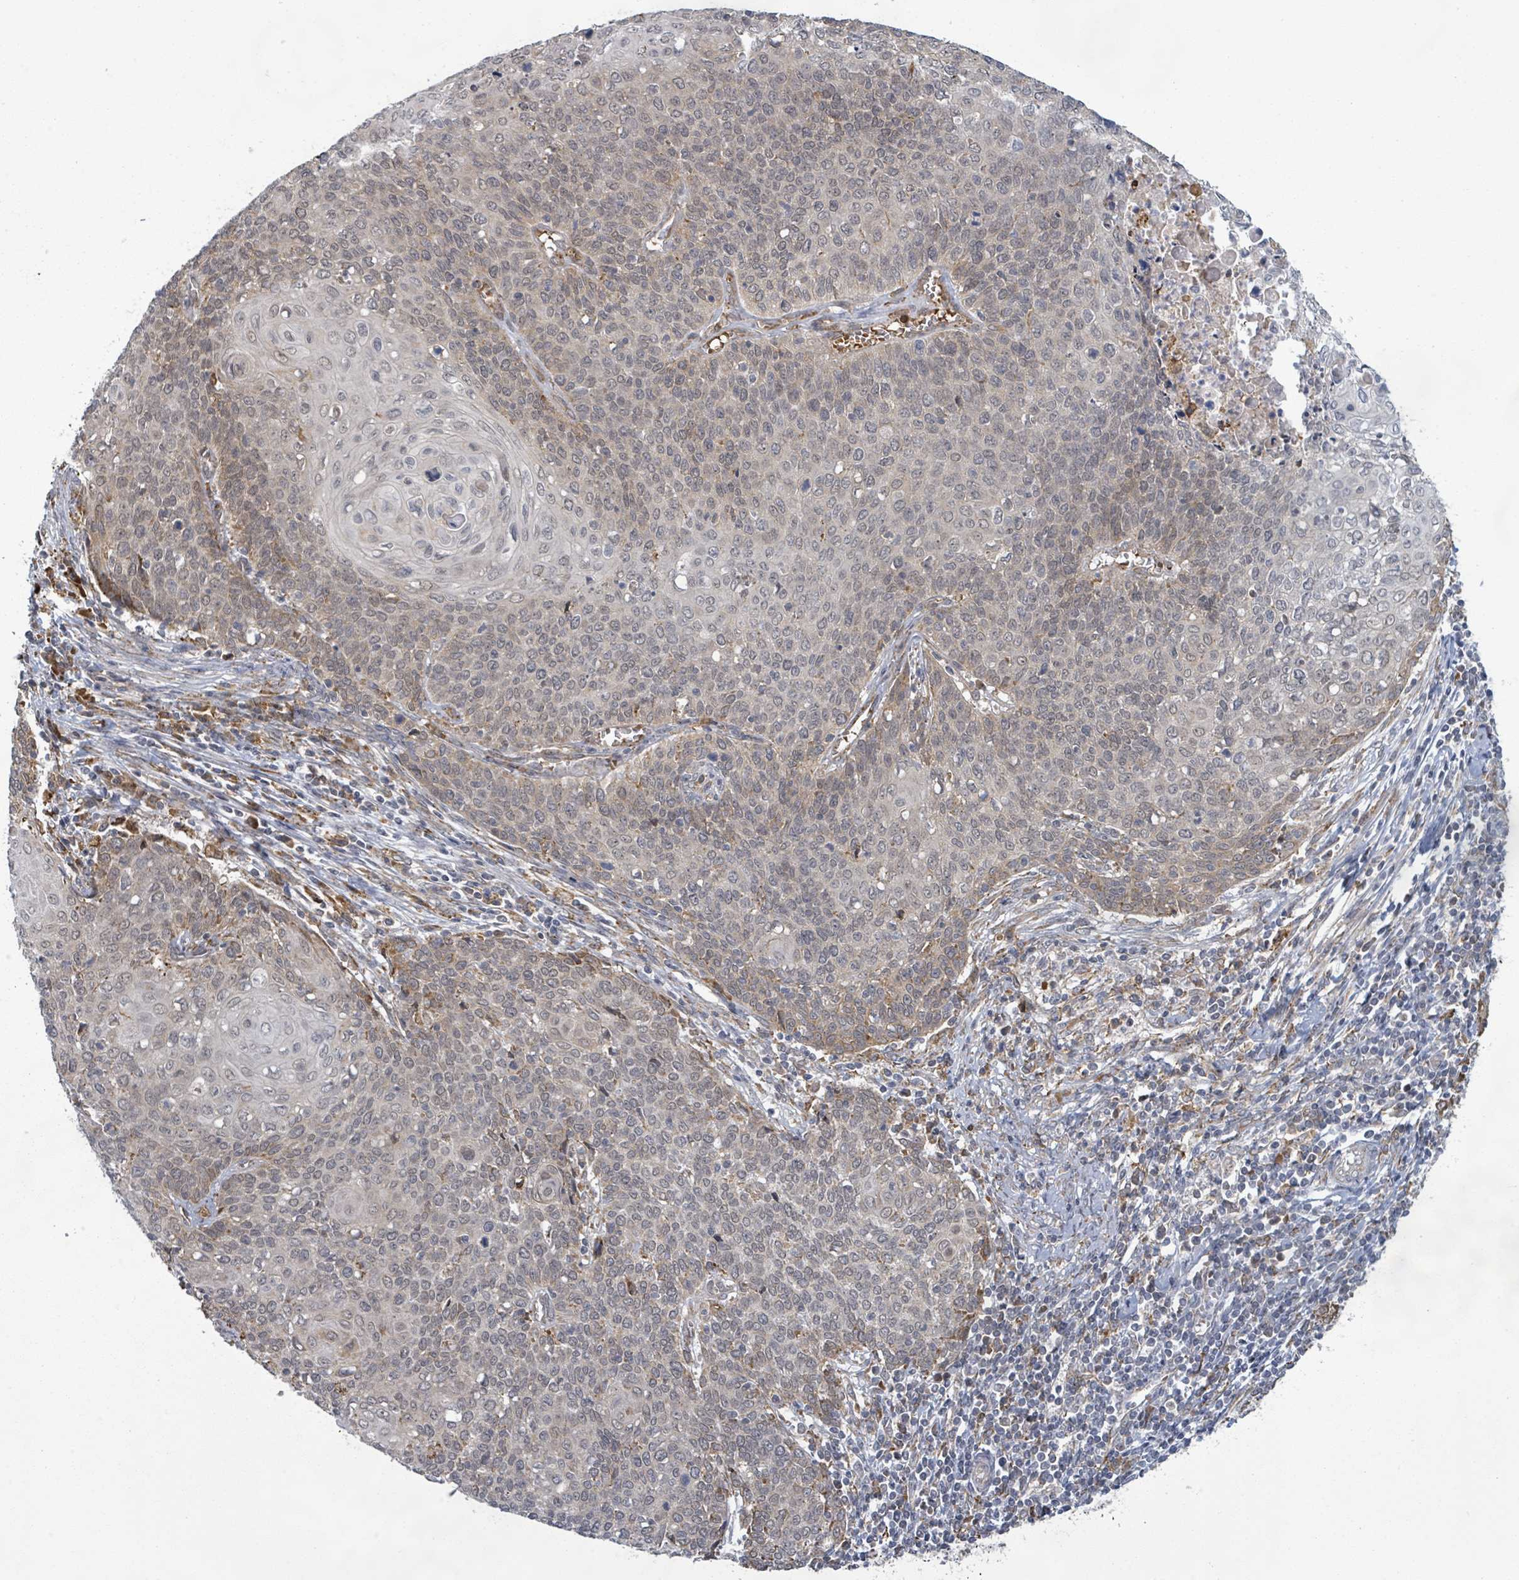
{"staining": {"intensity": "weak", "quantity": "25%-75%", "location": "nuclear"}, "tissue": "cervical cancer", "cell_type": "Tumor cells", "image_type": "cancer", "snomed": [{"axis": "morphology", "description": "Squamous cell carcinoma, NOS"}, {"axis": "topography", "description": "Cervix"}], "caption": "DAB (3,3'-diaminobenzidine) immunohistochemical staining of cervical cancer (squamous cell carcinoma) shows weak nuclear protein positivity in about 25%-75% of tumor cells.", "gene": "SHROOM2", "patient": {"sex": "female", "age": 39}}